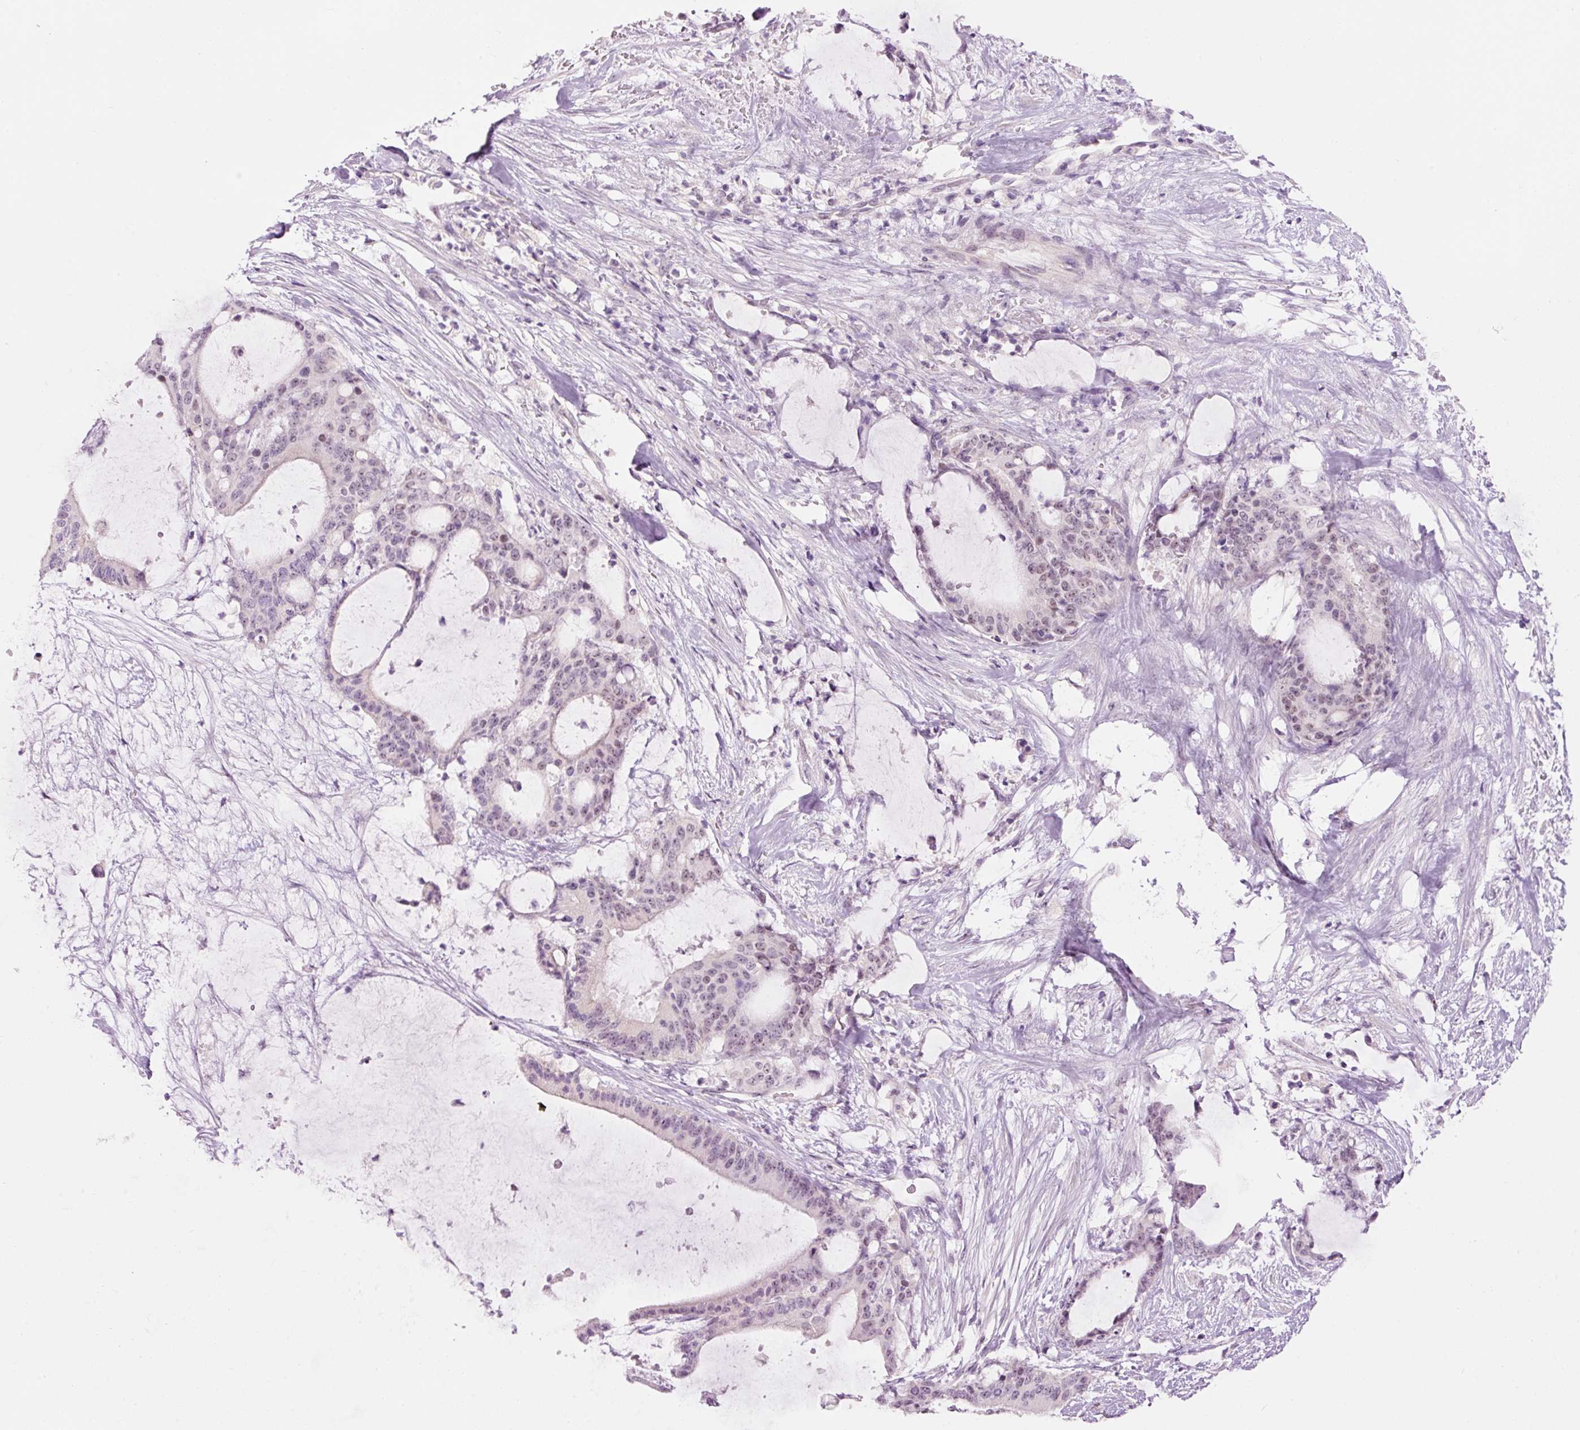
{"staining": {"intensity": "weak", "quantity": "<25%", "location": "nuclear"}, "tissue": "liver cancer", "cell_type": "Tumor cells", "image_type": "cancer", "snomed": [{"axis": "morphology", "description": "Normal tissue, NOS"}, {"axis": "morphology", "description": "Cholangiocarcinoma"}, {"axis": "topography", "description": "Liver"}, {"axis": "topography", "description": "Peripheral nerve tissue"}], "caption": "This photomicrograph is of liver cancer stained with immunohistochemistry to label a protein in brown with the nuclei are counter-stained blue. There is no staining in tumor cells. (Brightfield microscopy of DAB immunohistochemistry at high magnification).", "gene": "GCG", "patient": {"sex": "female", "age": 73}}